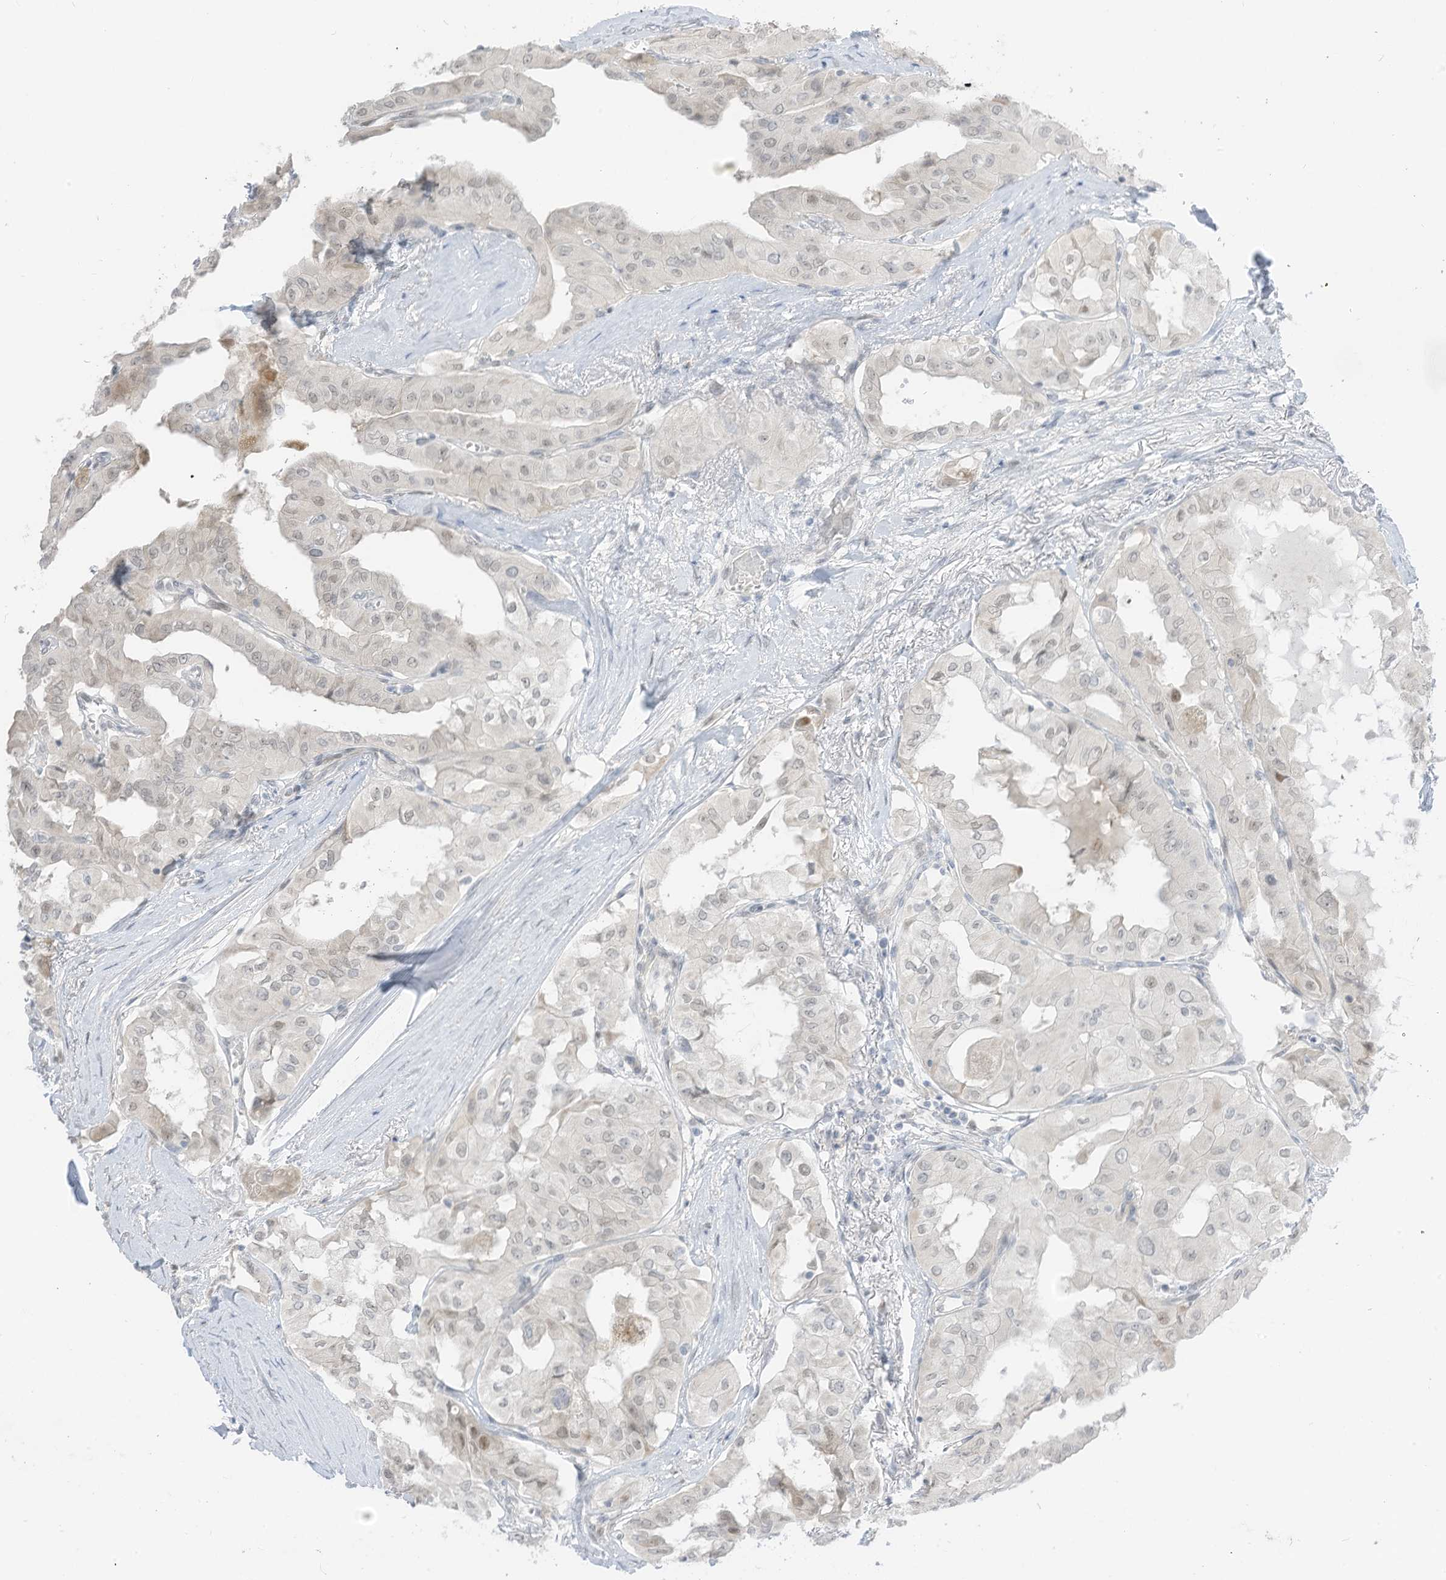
{"staining": {"intensity": "negative", "quantity": "none", "location": "none"}, "tissue": "thyroid cancer", "cell_type": "Tumor cells", "image_type": "cancer", "snomed": [{"axis": "morphology", "description": "Papillary adenocarcinoma, NOS"}, {"axis": "topography", "description": "Thyroid gland"}], "caption": "There is no significant expression in tumor cells of papillary adenocarcinoma (thyroid).", "gene": "ASPRV1", "patient": {"sex": "female", "age": 59}}